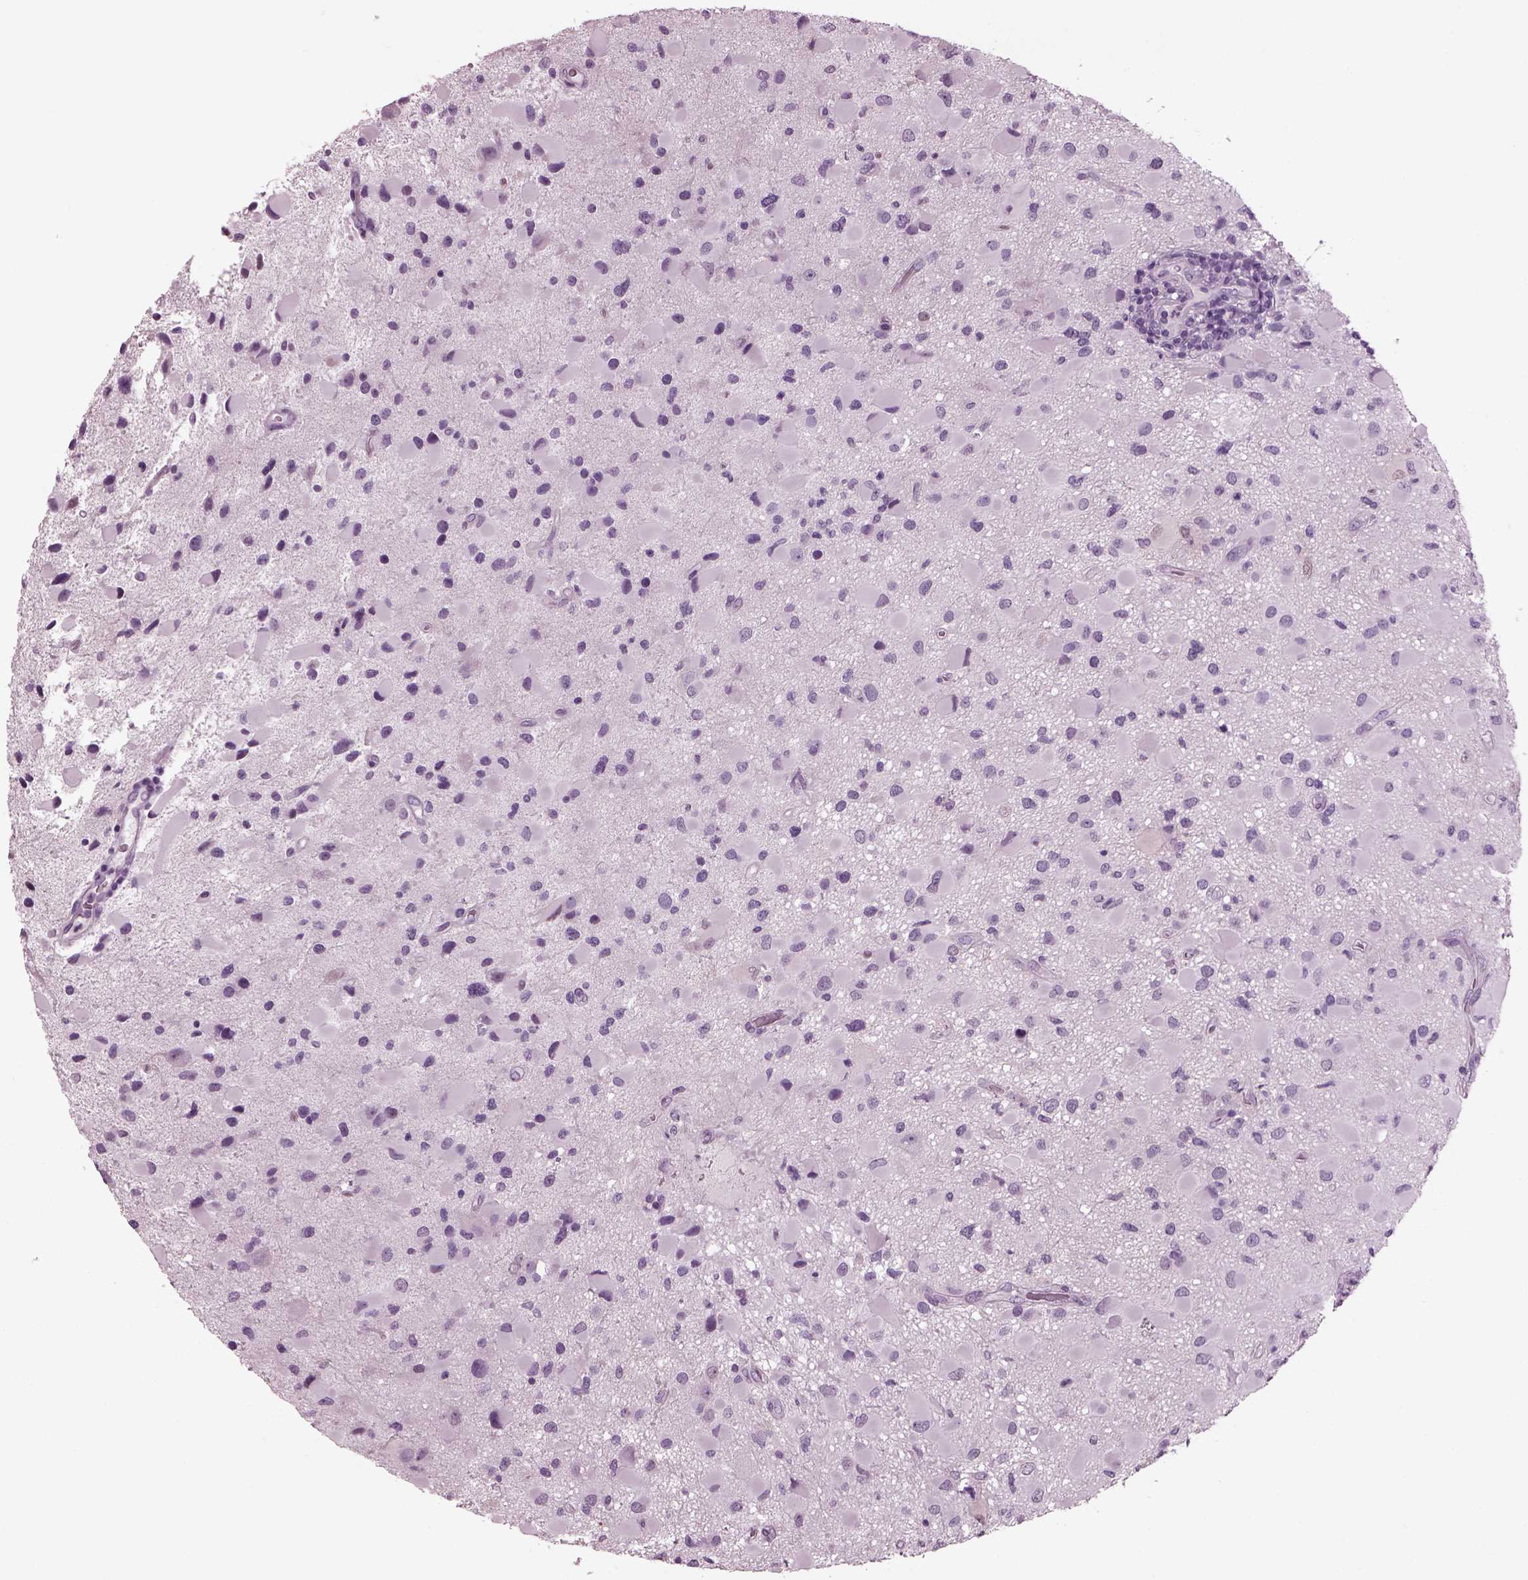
{"staining": {"intensity": "negative", "quantity": "none", "location": "none"}, "tissue": "glioma", "cell_type": "Tumor cells", "image_type": "cancer", "snomed": [{"axis": "morphology", "description": "Glioma, malignant, Low grade"}, {"axis": "topography", "description": "Brain"}], "caption": "Glioma was stained to show a protein in brown. There is no significant expression in tumor cells.", "gene": "TPPP2", "patient": {"sex": "female", "age": 32}}